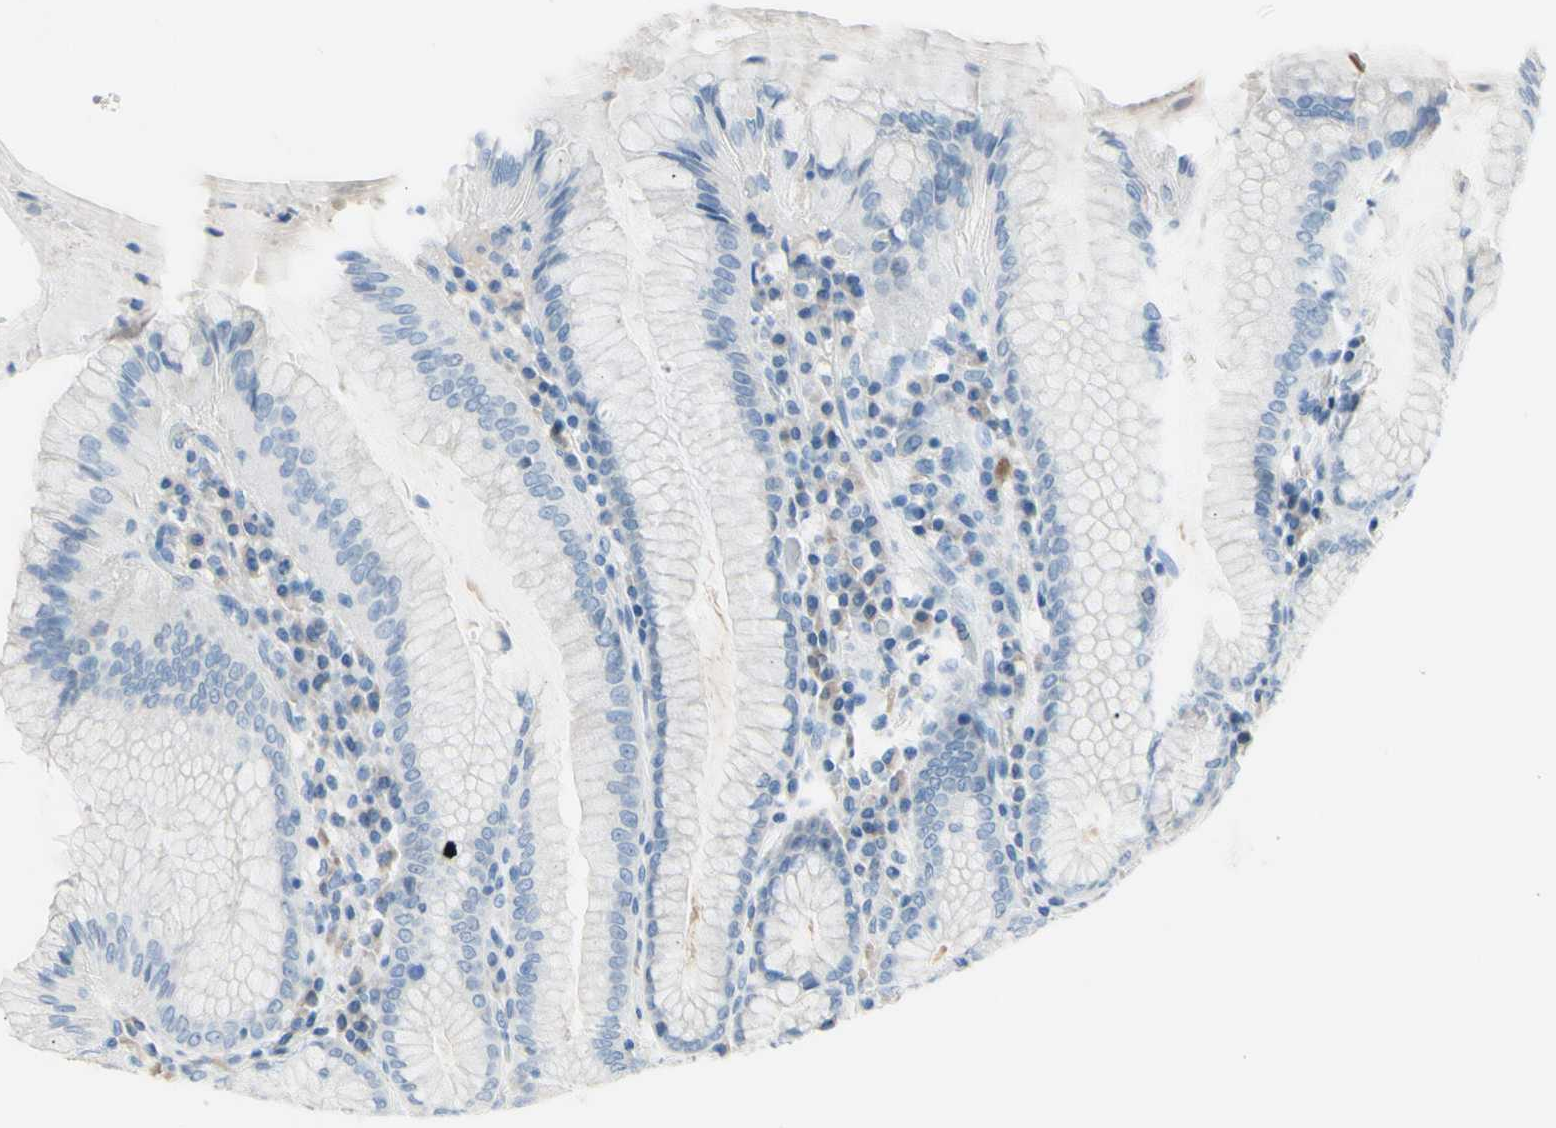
{"staining": {"intensity": "negative", "quantity": "none", "location": "none"}, "tissue": "stomach", "cell_type": "Glandular cells", "image_type": "normal", "snomed": [{"axis": "morphology", "description": "Normal tissue, NOS"}, {"axis": "topography", "description": "Stomach, lower"}], "caption": "Immunohistochemistry image of normal stomach stained for a protein (brown), which demonstrates no positivity in glandular cells.", "gene": "TFPI2", "patient": {"sex": "female", "age": 76}}